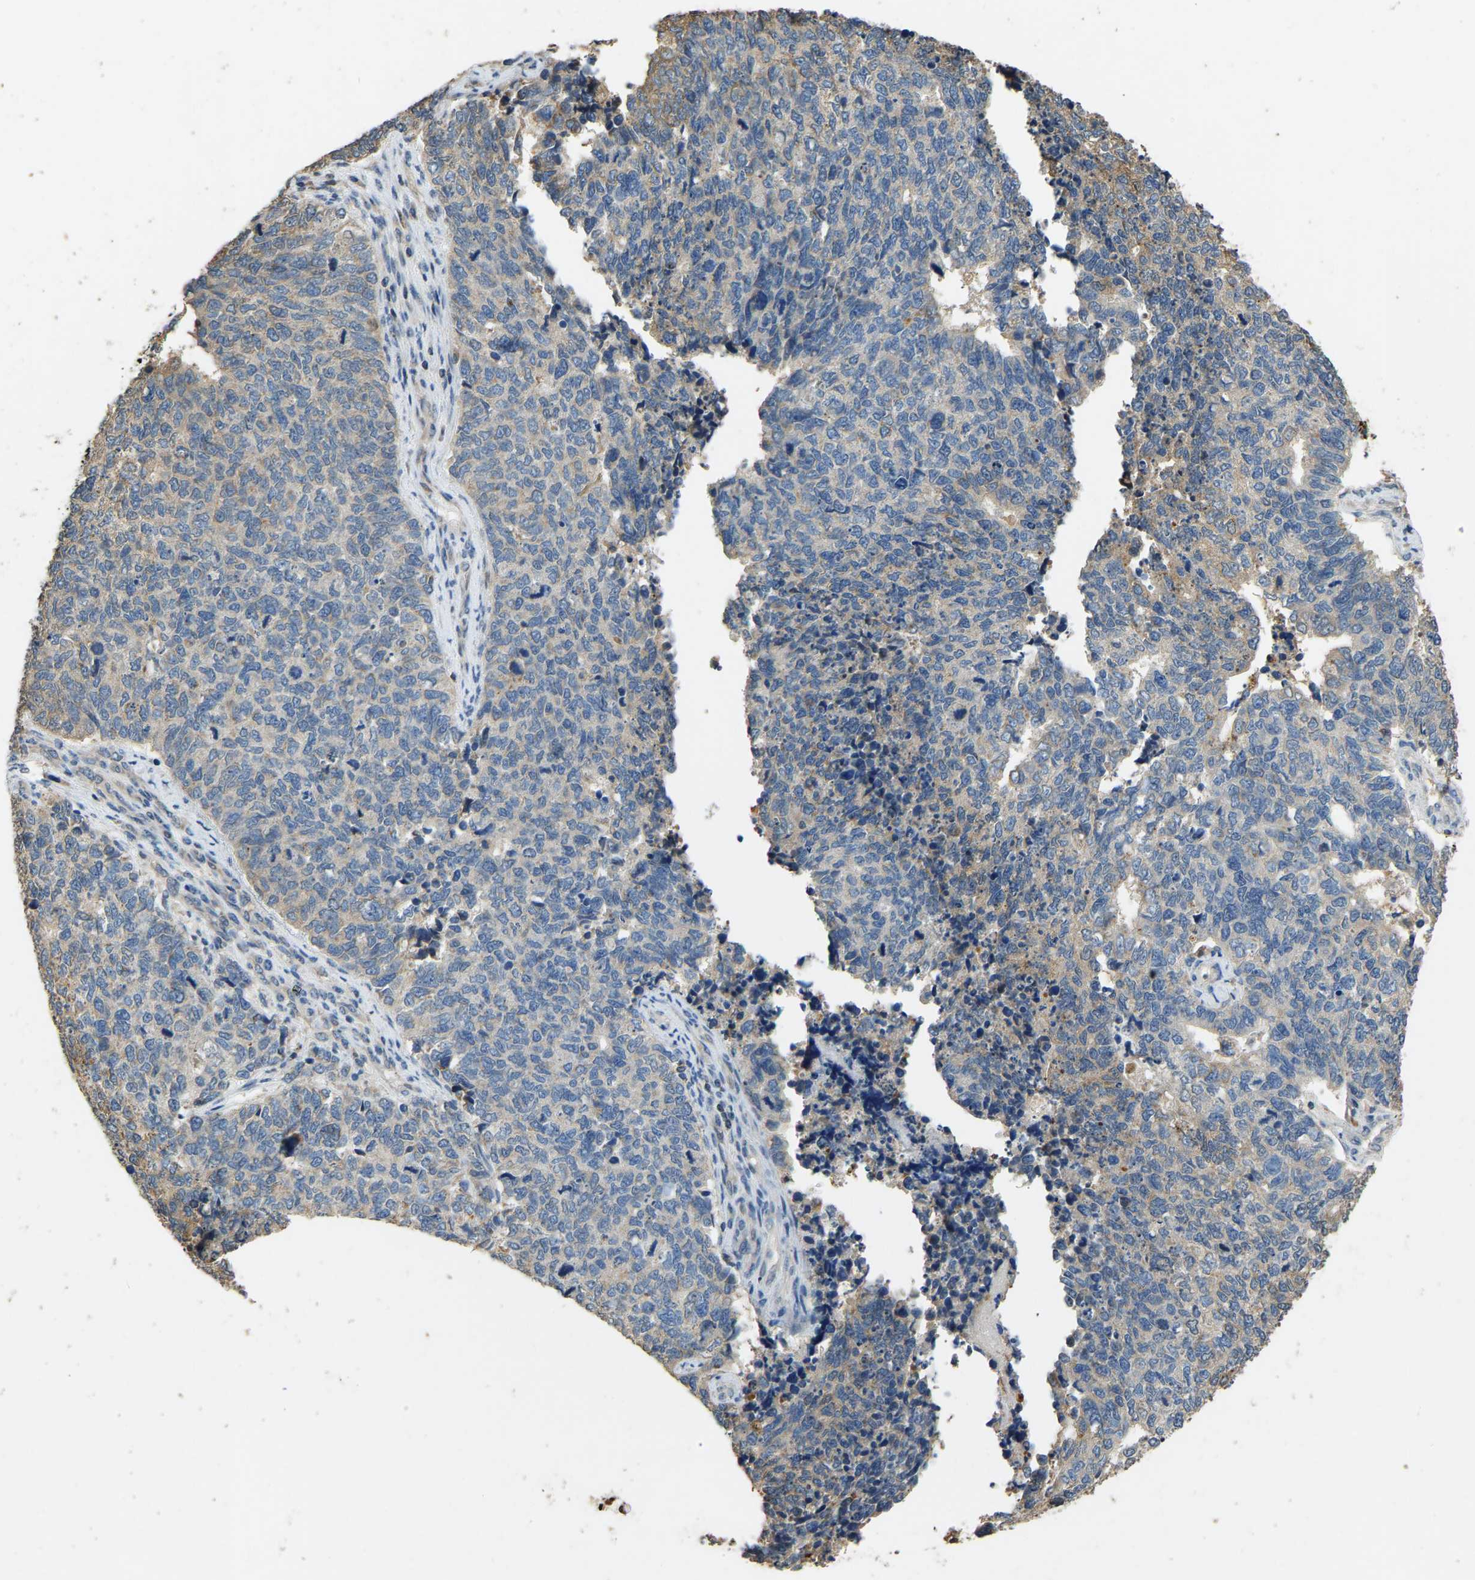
{"staining": {"intensity": "moderate", "quantity": "<25%", "location": "cytoplasmic/membranous"}, "tissue": "cervical cancer", "cell_type": "Tumor cells", "image_type": "cancer", "snomed": [{"axis": "morphology", "description": "Squamous cell carcinoma, NOS"}, {"axis": "topography", "description": "Cervix"}], "caption": "Cervical cancer (squamous cell carcinoma) was stained to show a protein in brown. There is low levels of moderate cytoplasmic/membranous staining in about <25% of tumor cells.", "gene": "TUFM", "patient": {"sex": "female", "age": 63}}